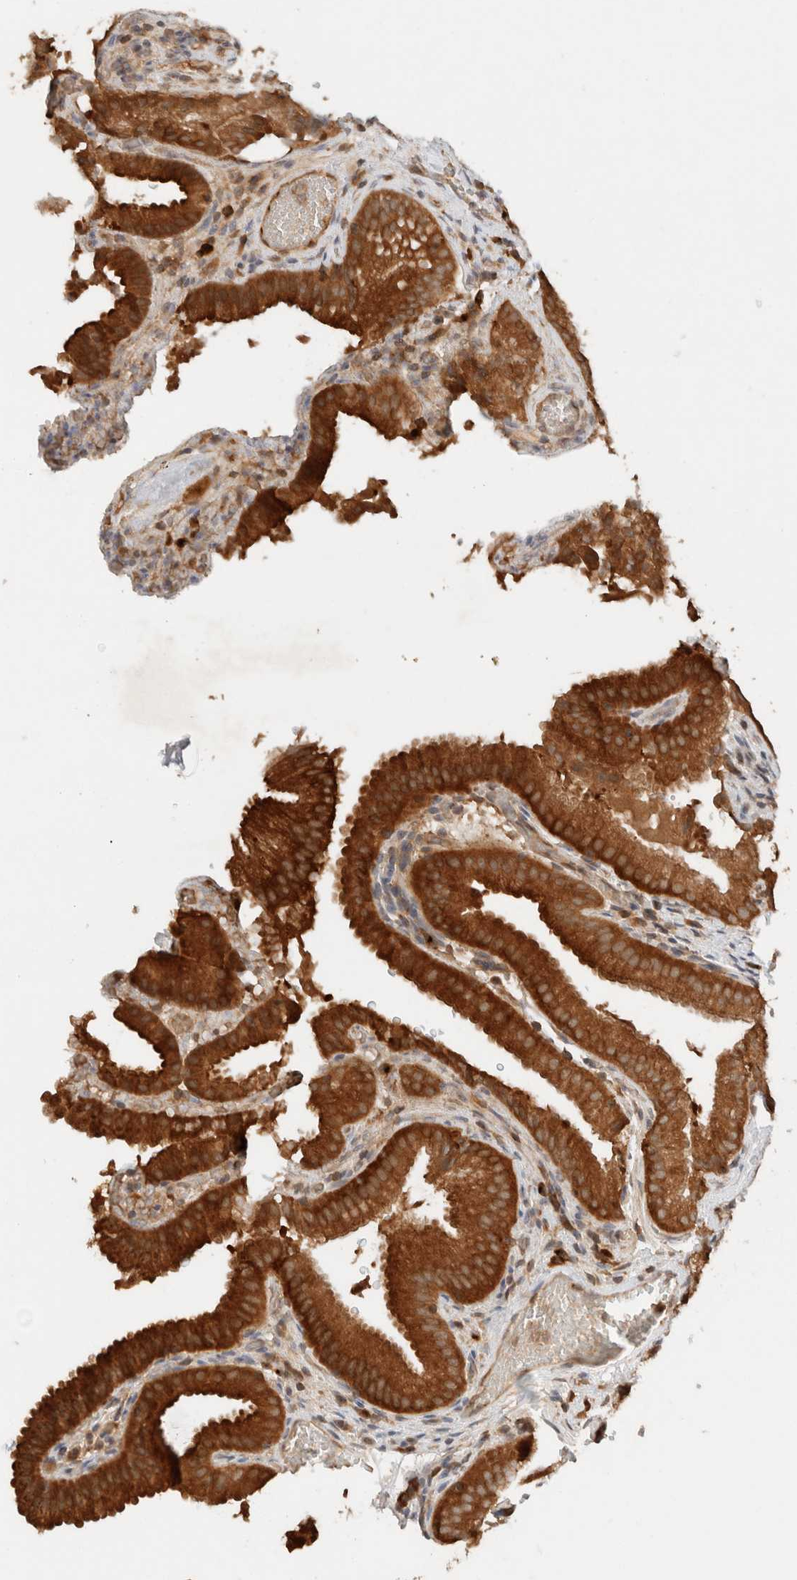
{"staining": {"intensity": "strong", "quantity": ">75%", "location": "cytoplasmic/membranous"}, "tissue": "gallbladder", "cell_type": "Glandular cells", "image_type": "normal", "snomed": [{"axis": "morphology", "description": "Normal tissue, NOS"}, {"axis": "topography", "description": "Gallbladder"}], "caption": "An immunohistochemistry photomicrograph of benign tissue is shown. Protein staining in brown labels strong cytoplasmic/membranous positivity in gallbladder within glandular cells. The protein is stained brown, and the nuclei are stained in blue (DAB (3,3'-diaminobenzidine) IHC with brightfield microscopy, high magnification).", "gene": "ARFGEF2", "patient": {"sex": "female", "age": 30}}